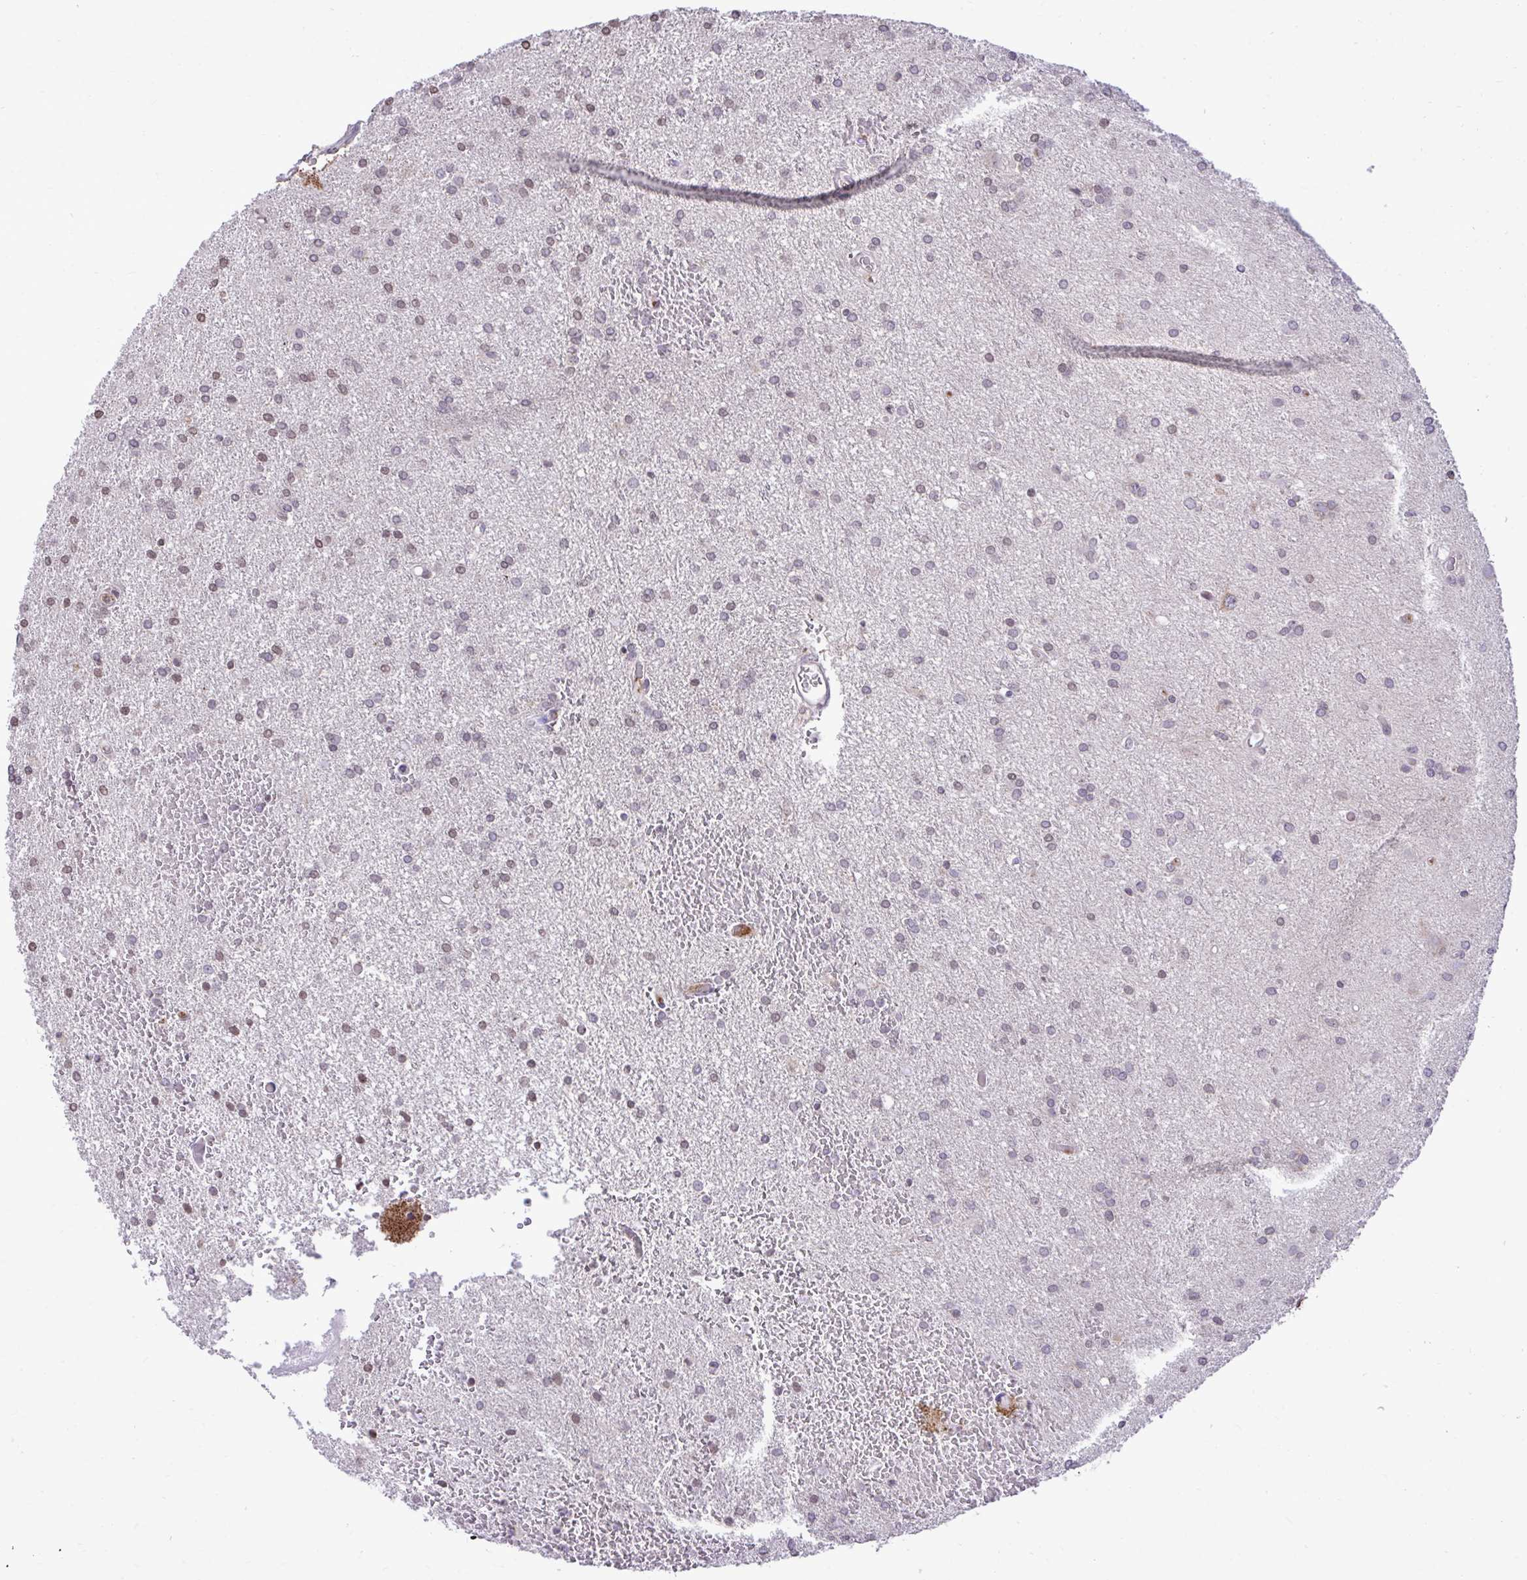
{"staining": {"intensity": "weak", "quantity": "25%-75%", "location": "nuclear"}, "tissue": "glioma", "cell_type": "Tumor cells", "image_type": "cancer", "snomed": [{"axis": "morphology", "description": "Glioma, malignant, High grade"}, {"axis": "topography", "description": "Brain"}], "caption": "Immunohistochemical staining of glioma shows weak nuclear protein expression in approximately 25%-75% of tumor cells.", "gene": "METTL9", "patient": {"sex": "female", "age": 50}}